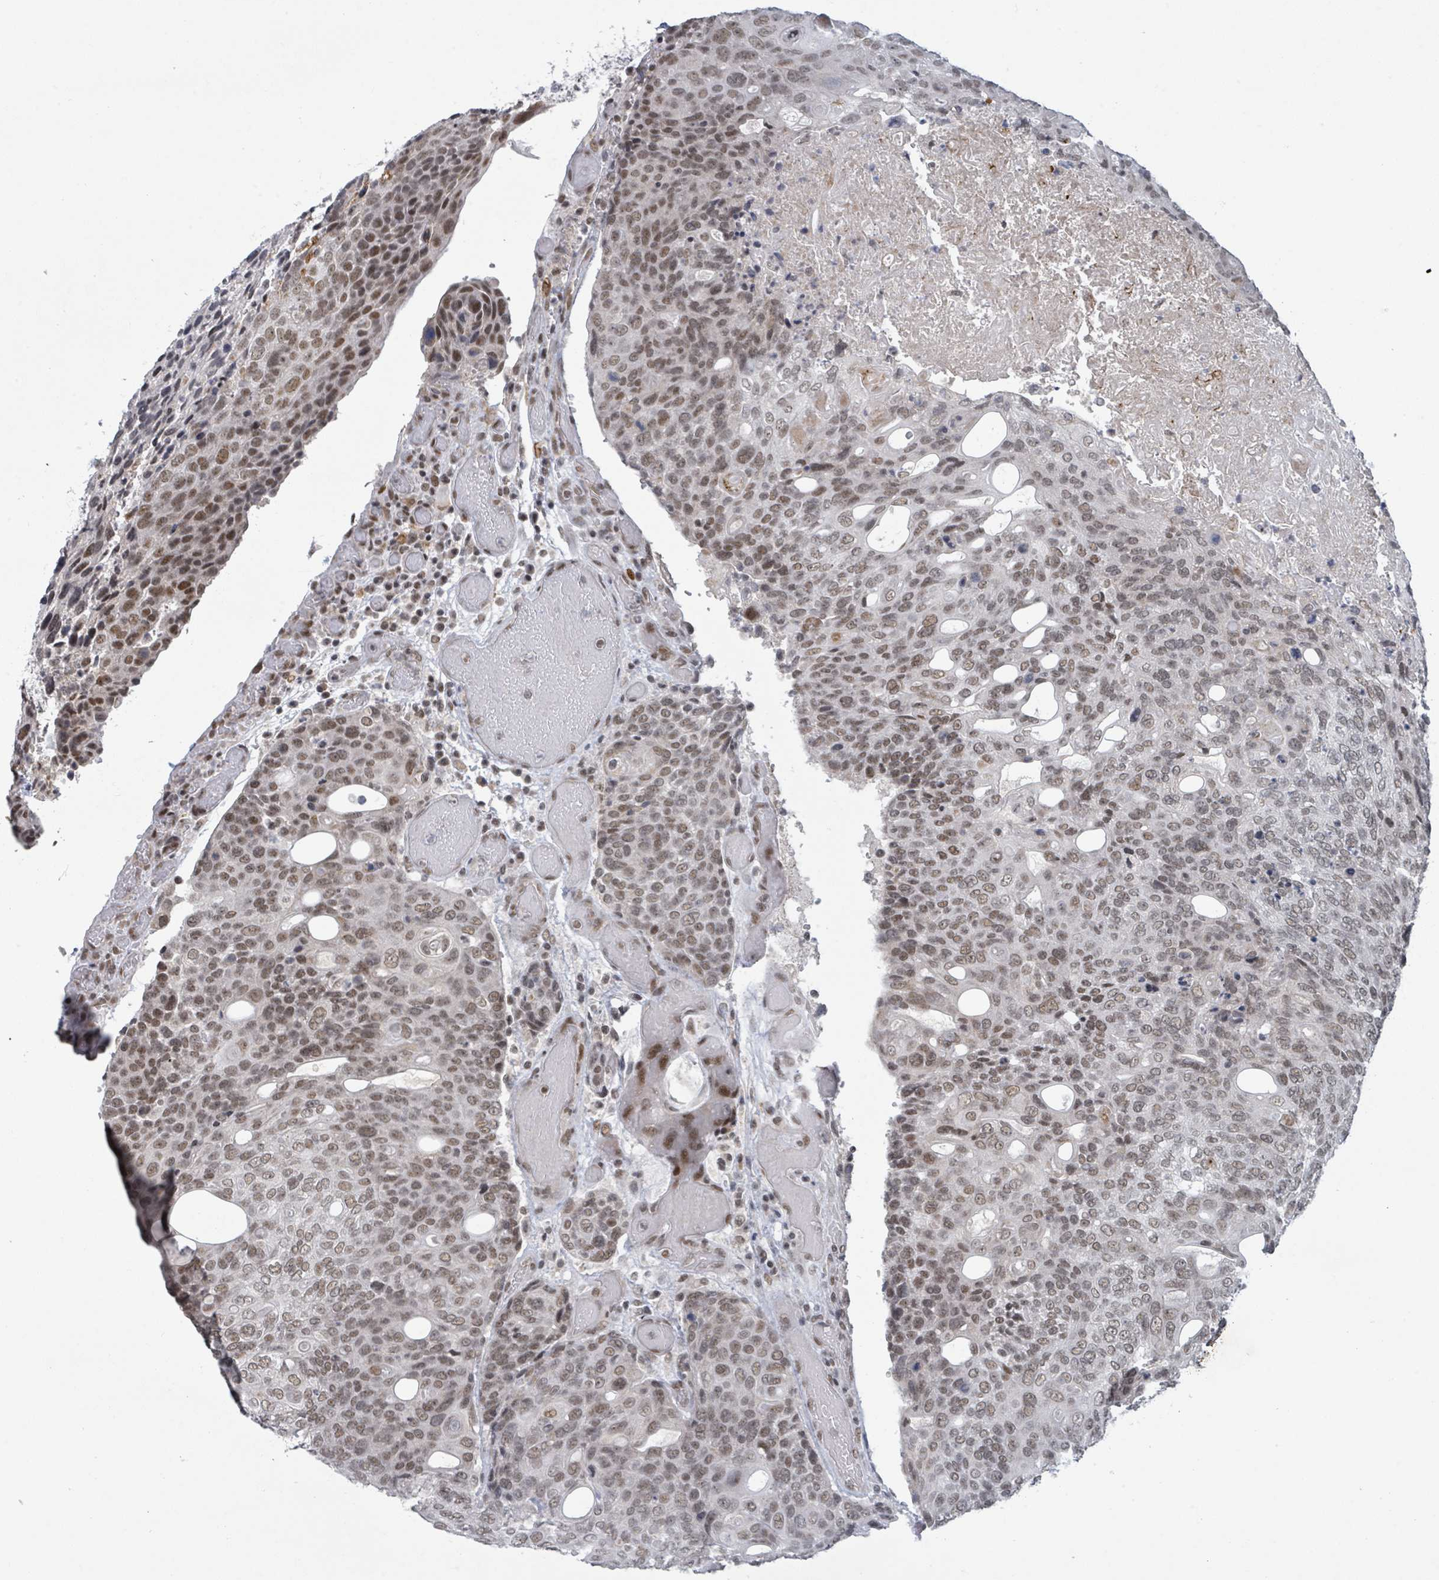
{"staining": {"intensity": "moderate", "quantity": ">75%", "location": "nuclear"}, "tissue": "urothelial cancer", "cell_type": "Tumor cells", "image_type": "cancer", "snomed": [{"axis": "morphology", "description": "Urothelial carcinoma, High grade"}, {"axis": "topography", "description": "Urinary bladder"}], "caption": "The photomicrograph reveals a brown stain indicating the presence of a protein in the nuclear of tumor cells in urothelial cancer. The staining is performed using DAB brown chromogen to label protein expression. The nuclei are counter-stained blue using hematoxylin.", "gene": "BANP", "patient": {"sex": "female", "age": 70}}